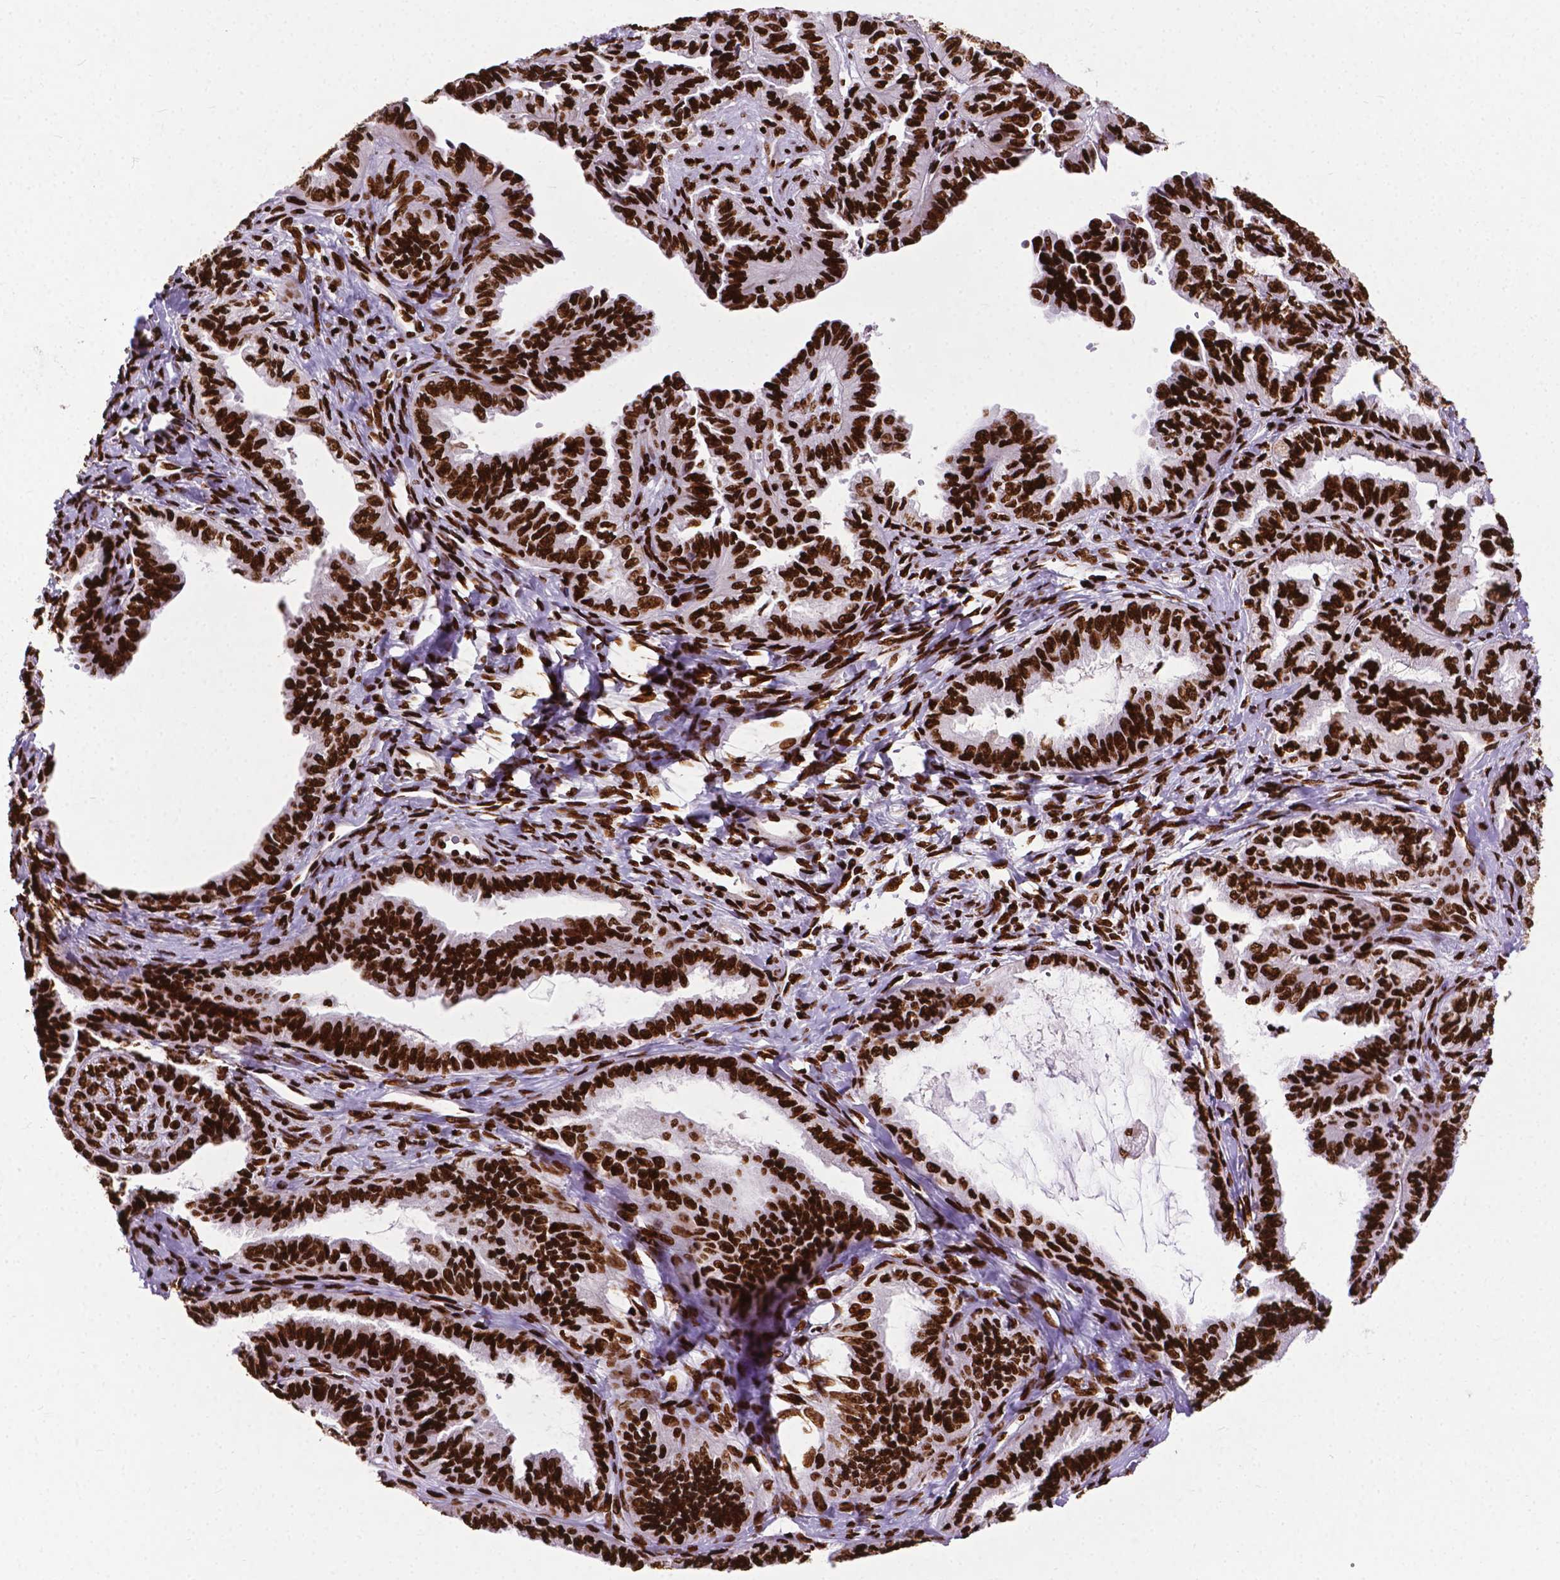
{"staining": {"intensity": "strong", "quantity": ">75%", "location": "nuclear"}, "tissue": "ovarian cancer", "cell_type": "Tumor cells", "image_type": "cancer", "snomed": [{"axis": "morphology", "description": "Carcinoma, endometroid"}, {"axis": "topography", "description": "Ovary"}], "caption": "Protein expression analysis of human endometroid carcinoma (ovarian) reveals strong nuclear staining in about >75% of tumor cells.", "gene": "SMIM5", "patient": {"sex": "female", "age": 70}}